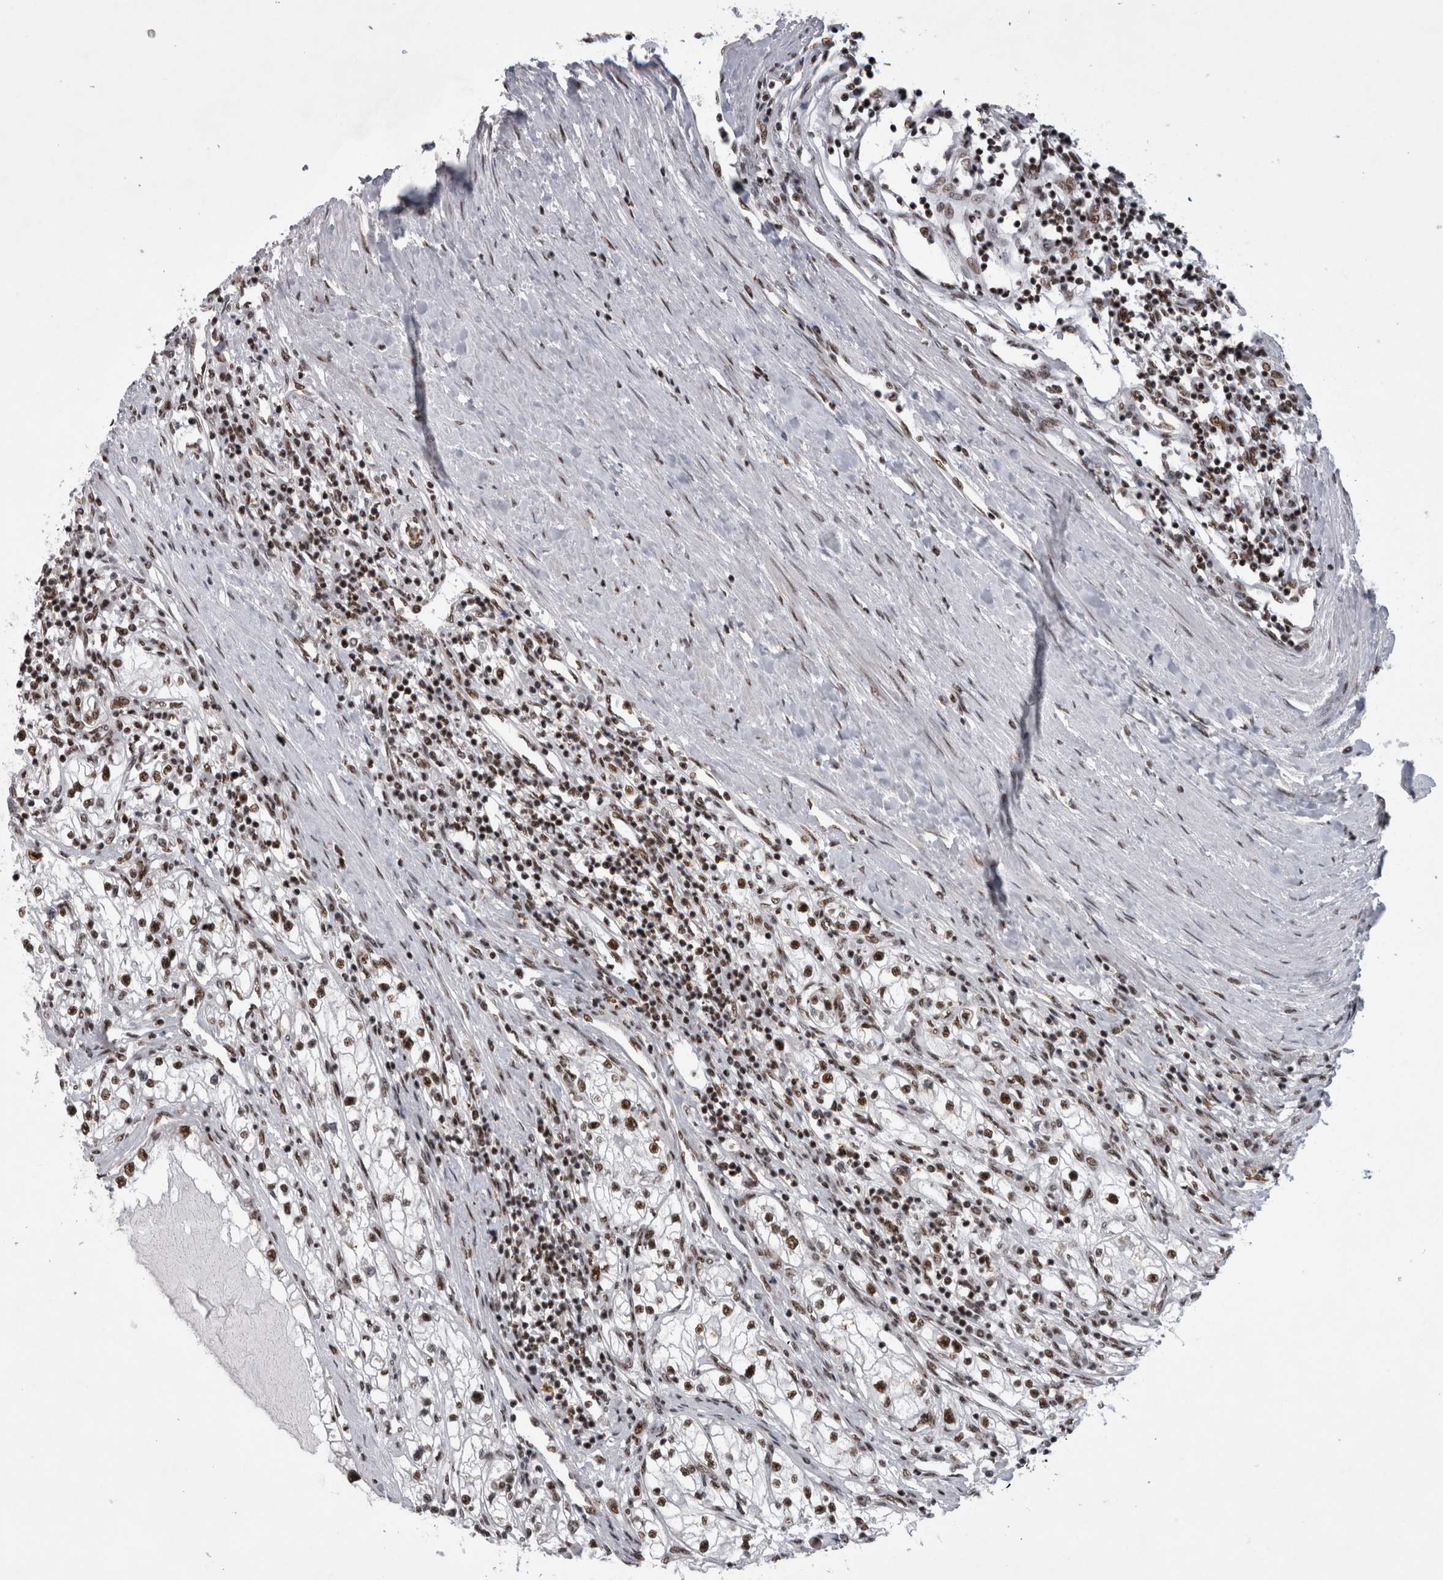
{"staining": {"intensity": "moderate", "quantity": ">75%", "location": "nuclear"}, "tissue": "renal cancer", "cell_type": "Tumor cells", "image_type": "cancer", "snomed": [{"axis": "morphology", "description": "Adenocarcinoma, NOS"}, {"axis": "topography", "description": "Kidney"}], "caption": "Brown immunohistochemical staining in human adenocarcinoma (renal) shows moderate nuclear staining in about >75% of tumor cells.", "gene": "CDK11A", "patient": {"sex": "male", "age": 68}}